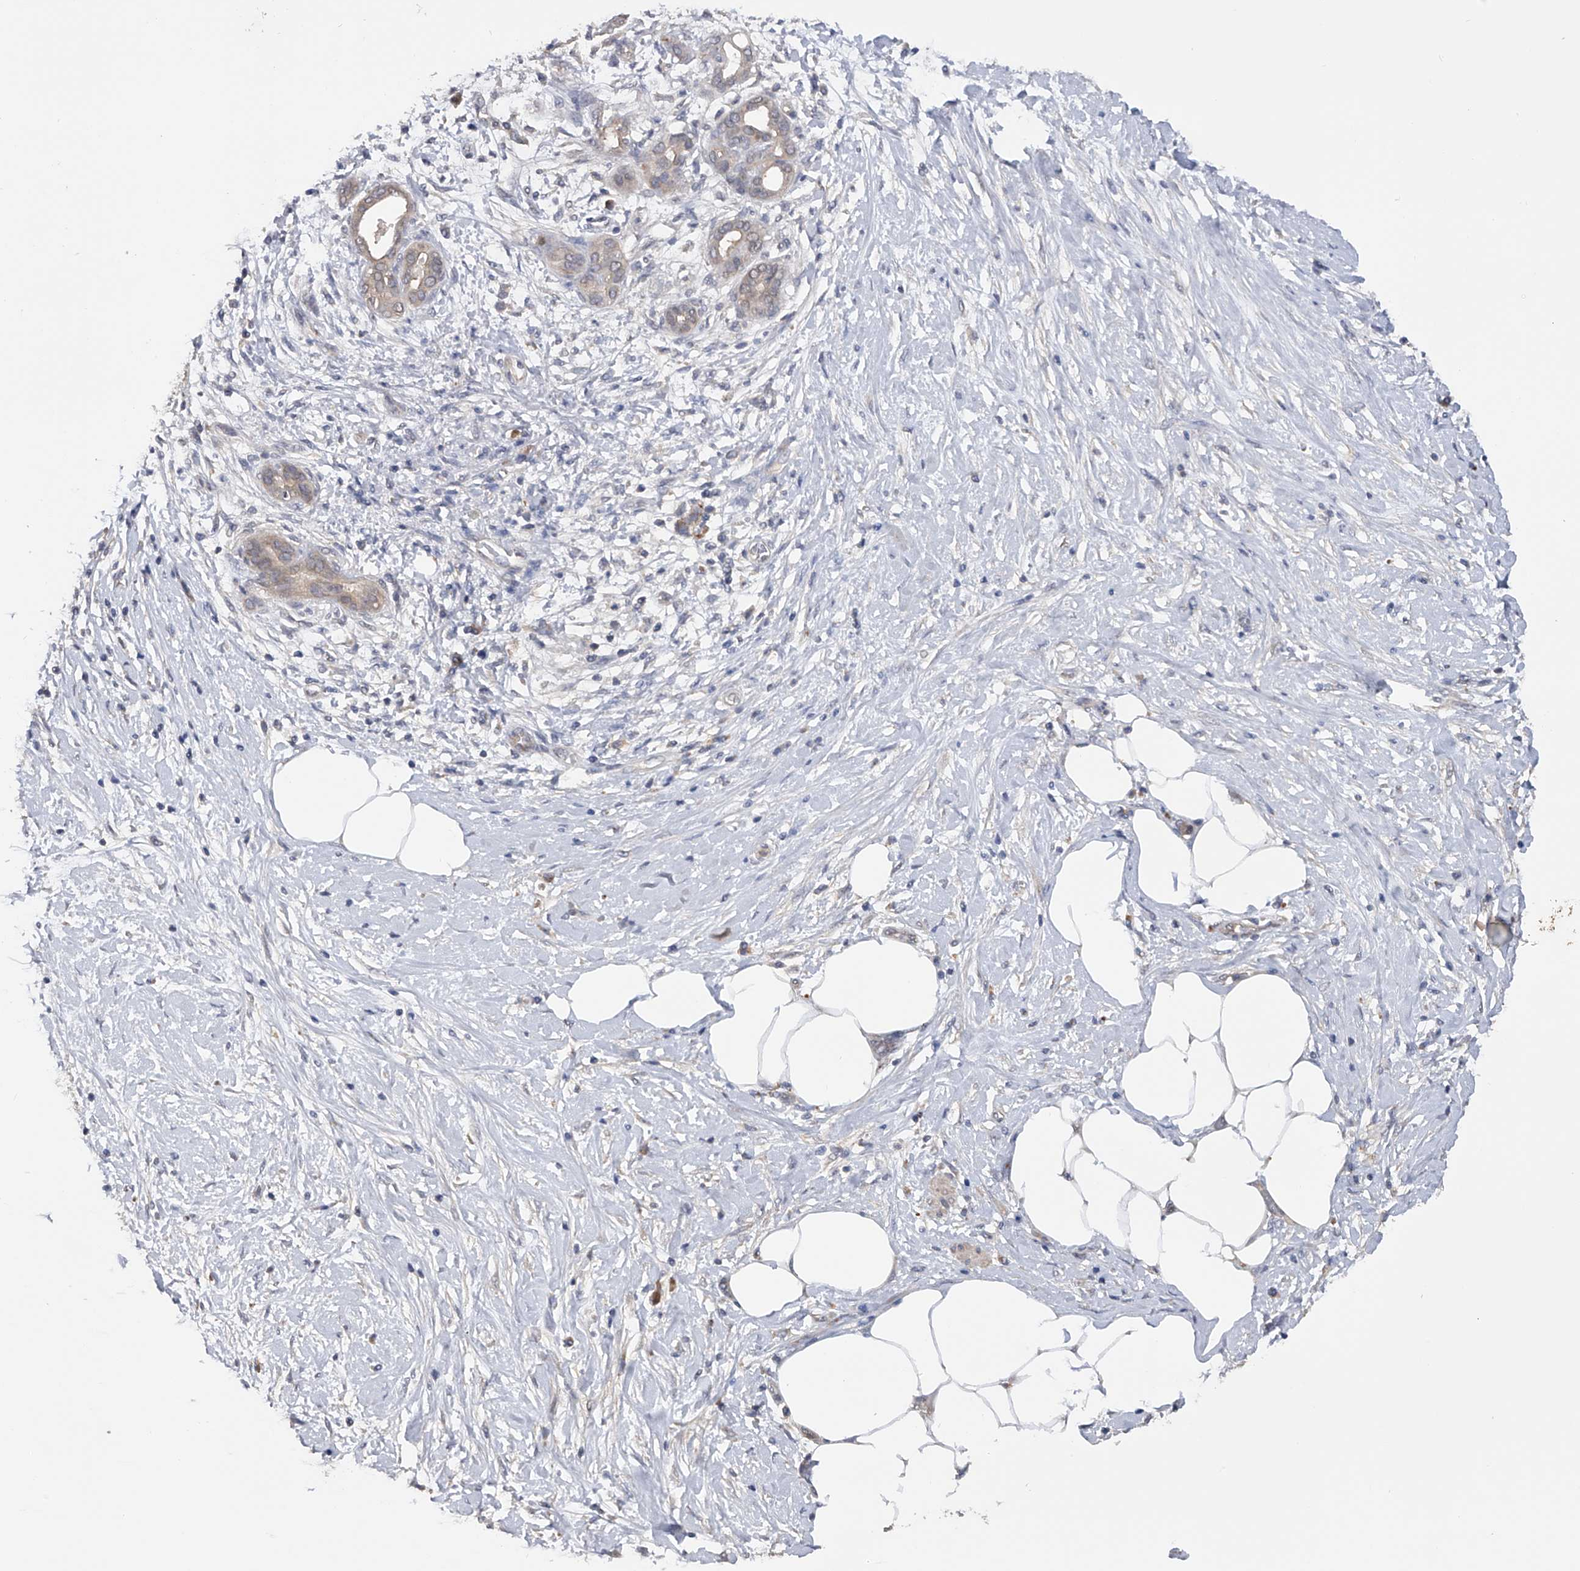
{"staining": {"intensity": "negative", "quantity": "none", "location": "none"}, "tissue": "pancreatic cancer", "cell_type": "Tumor cells", "image_type": "cancer", "snomed": [{"axis": "morphology", "description": "Adenocarcinoma, NOS"}, {"axis": "topography", "description": "Pancreas"}], "caption": "The IHC photomicrograph has no significant expression in tumor cells of pancreatic adenocarcinoma tissue.", "gene": "CFAP298", "patient": {"sex": "male", "age": 58}}